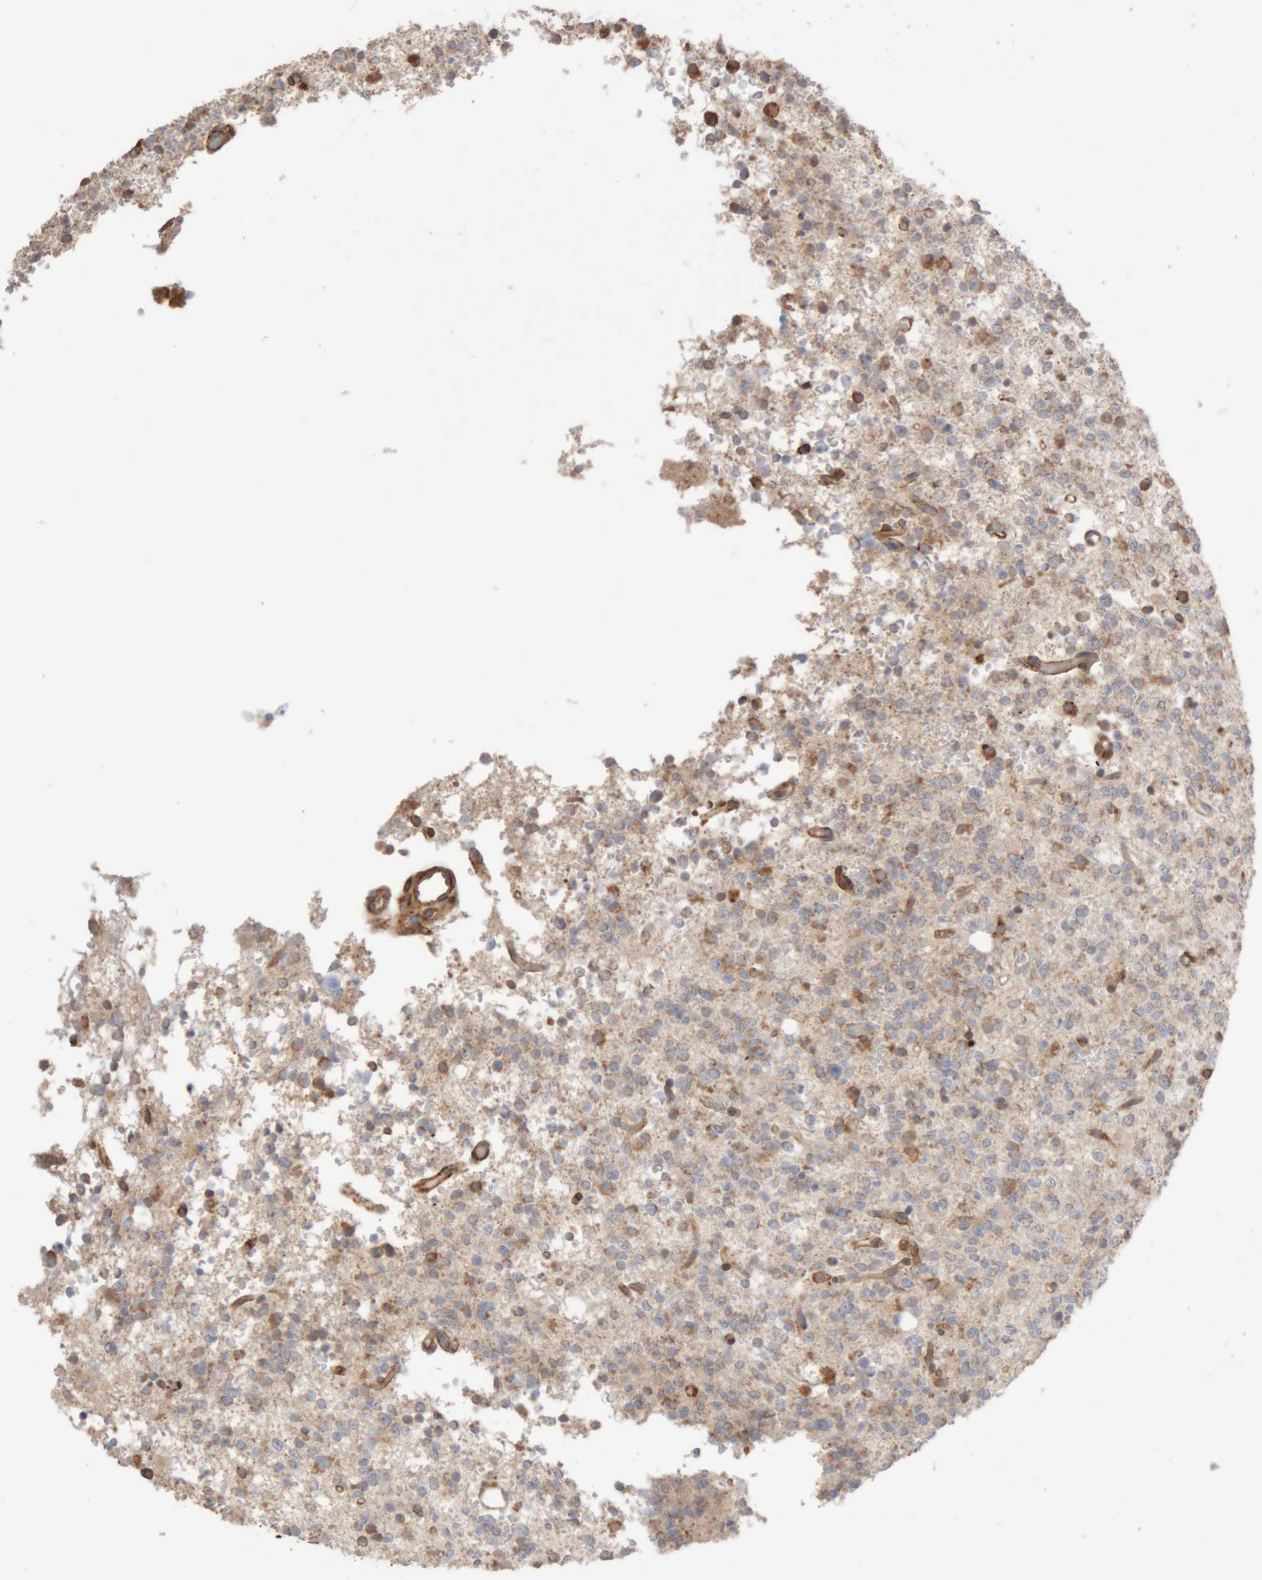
{"staining": {"intensity": "moderate", "quantity": "25%-75%", "location": "cytoplasmic/membranous"}, "tissue": "glioma", "cell_type": "Tumor cells", "image_type": "cancer", "snomed": [{"axis": "morphology", "description": "Glioma, malignant, High grade"}, {"axis": "topography", "description": "Brain"}], "caption": "Glioma stained with DAB IHC demonstrates medium levels of moderate cytoplasmic/membranous staining in about 25%-75% of tumor cells.", "gene": "RAB32", "patient": {"sex": "female", "age": 62}}